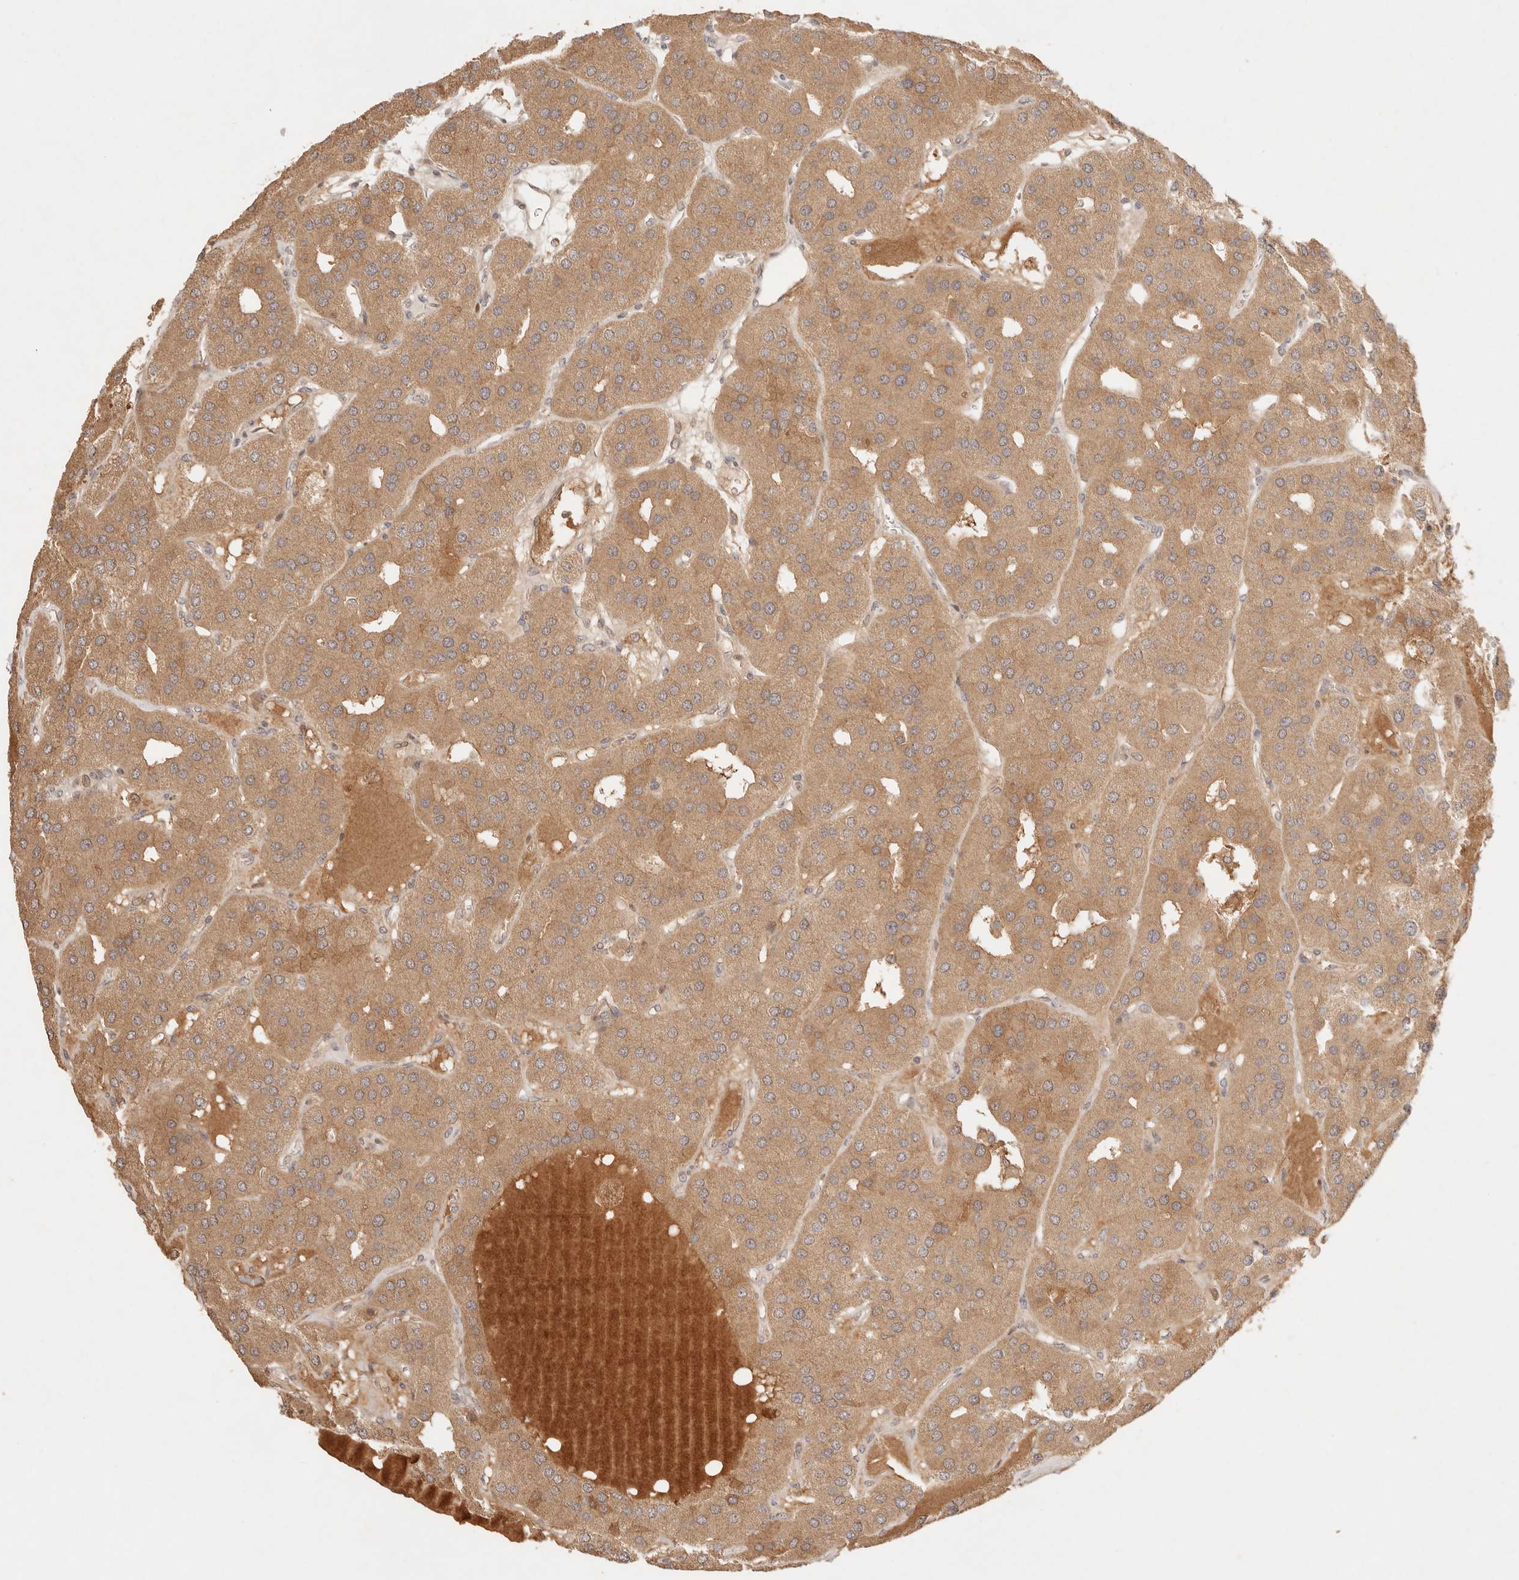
{"staining": {"intensity": "moderate", "quantity": ">75%", "location": "cytoplasmic/membranous,nuclear"}, "tissue": "parathyroid gland", "cell_type": "Glandular cells", "image_type": "normal", "snomed": [{"axis": "morphology", "description": "Normal tissue, NOS"}, {"axis": "morphology", "description": "Adenoma, NOS"}, {"axis": "topography", "description": "Parathyroid gland"}], "caption": "Brown immunohistochemical staining in benign parathyroid gland demonstrates moderate cytoplasmic/membranous,nuclear expression in about >75% of glandular cells. (brown staining indicates protein expression, while blue staining denotes nuclei).", "gene": "PHLDA3", "patient": {"sex": "female", "age": 86}}